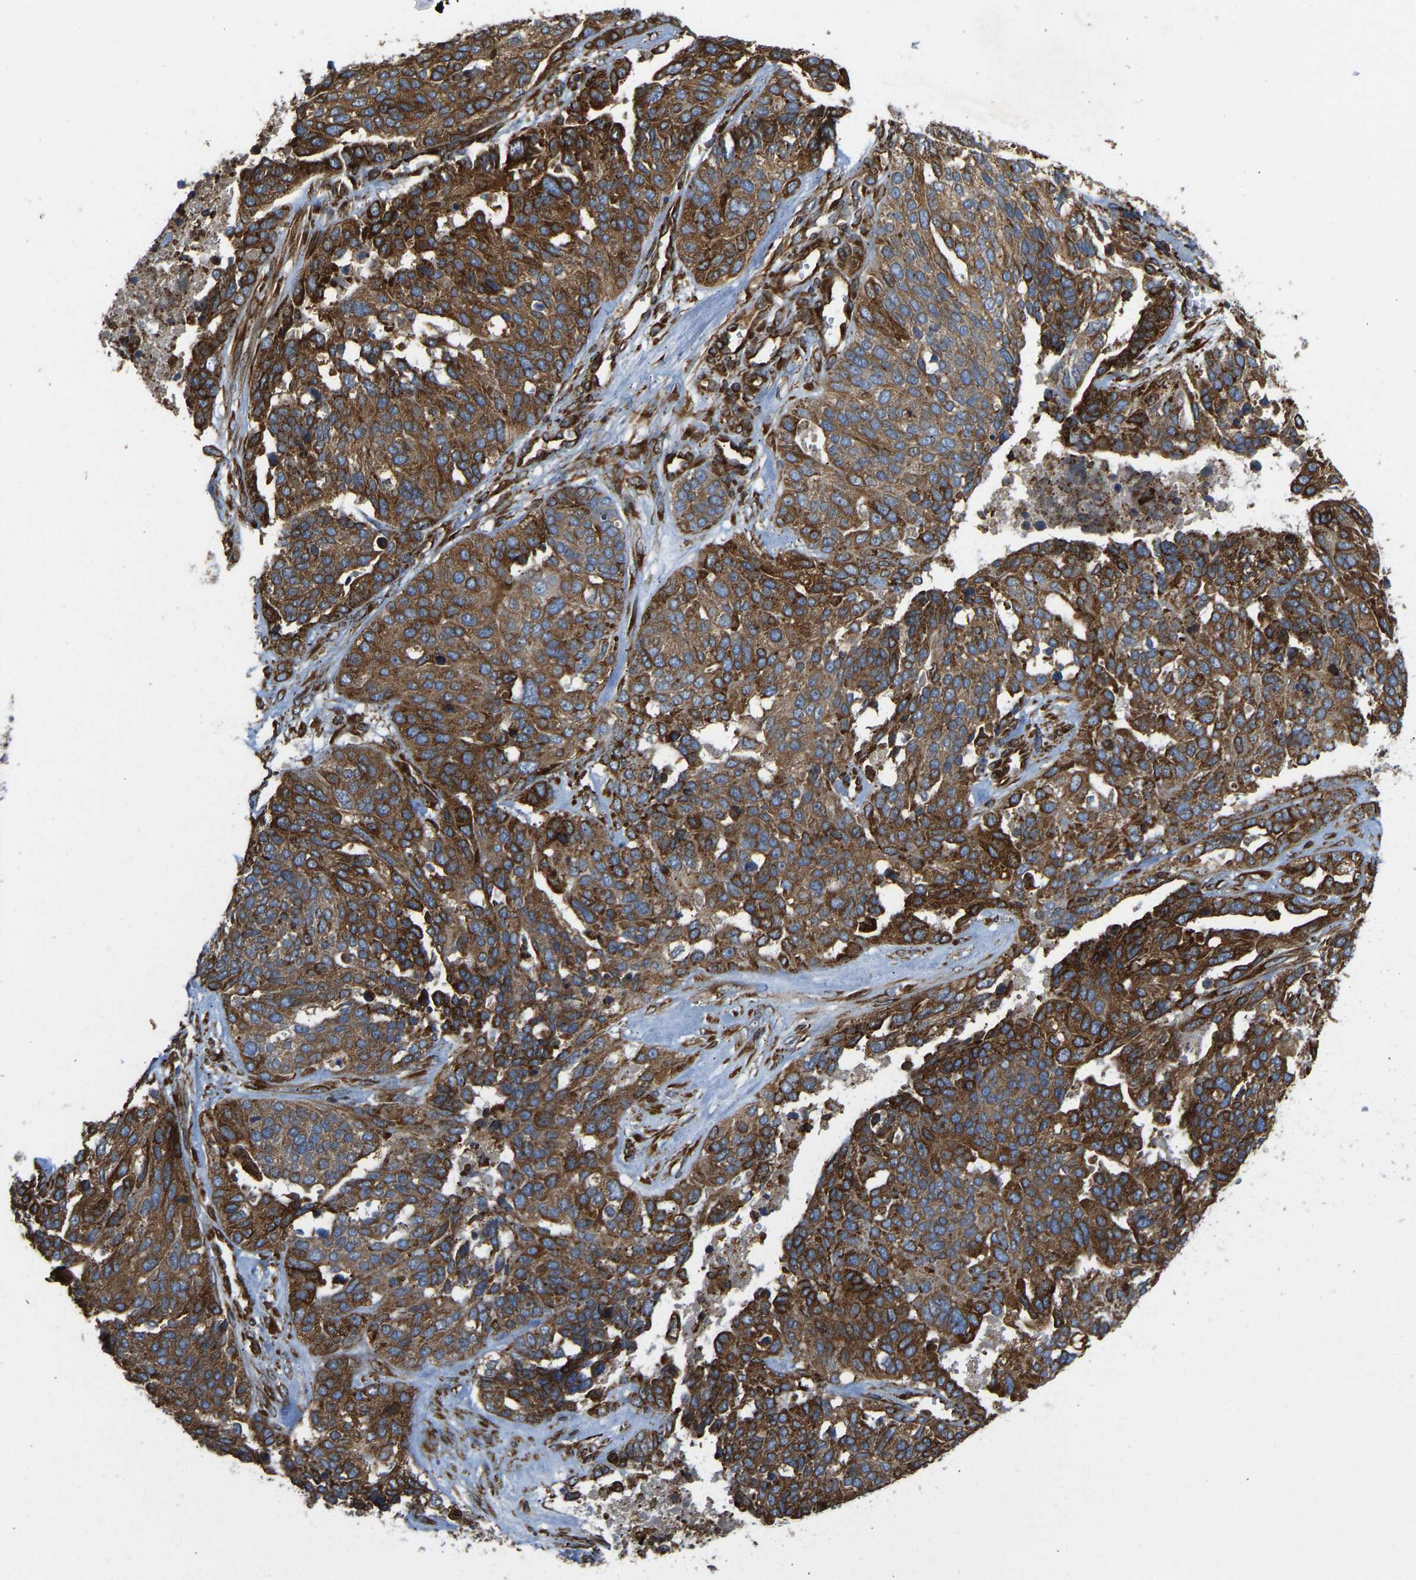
{"staining": {"intensity": "strong", "quantity": ">75%", "location": "cytoplasmic/membranous"}, "tissue": "ovarian cancer", "cell_type": "Tumor cells", "image_type": "cancer", "snomed": [{"axis": "morphology", "description": "Cystadenocarcinoma, serous, NOS"}, {"axis": "topography", "description": "Ovary"}], "caption": "Tumor cells show high levels of strong cytoplasmic/membranous expression in about >75% of cells in ovarian serous cystadenocarcinoma.", "gene": "BEX3", "patient": {"sex": "female", "age": 44}}